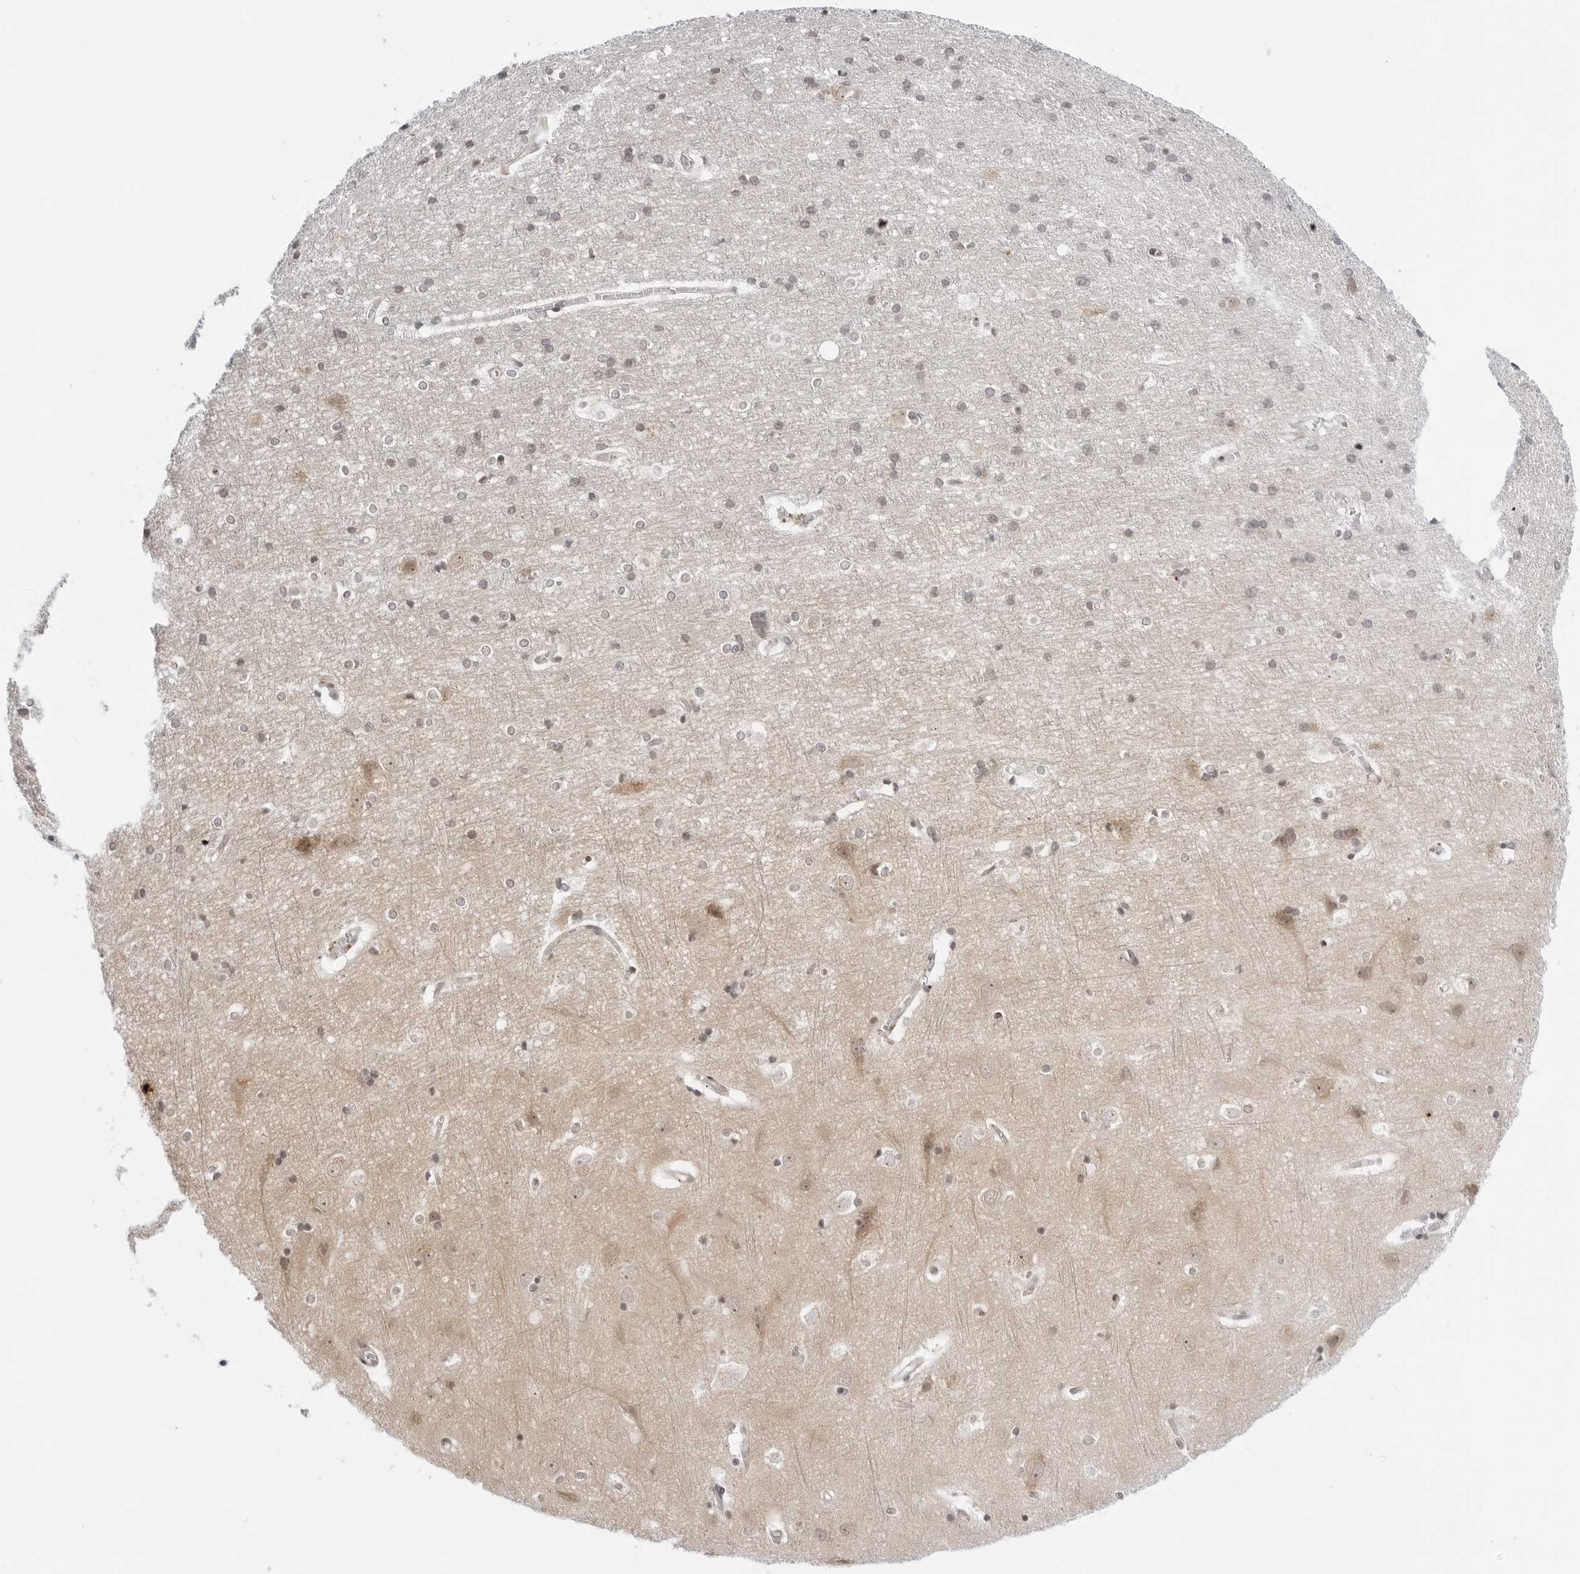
{"staining": {"intensity": "negative", "quantity": "none", "location": "none"}, "tissue": "cerebral cortex", "cell_type": "Endothelial cells", "image_type": "normal", "snomed": [{"axis": "morphology", "description": "Normal tissue, NOS"}, {"axis": "topography", "description": "Cerebral cortex"}], "caption": "Protein analysis of benign cerebral cortex shows no significant positivity in endothelial cells. The staining is performed using DAB brown chromogen with nuclei counter-stained in using hematoxylin.", "gene": "PPP2R5C", "patient": {"sex": "male", "age": 54}}